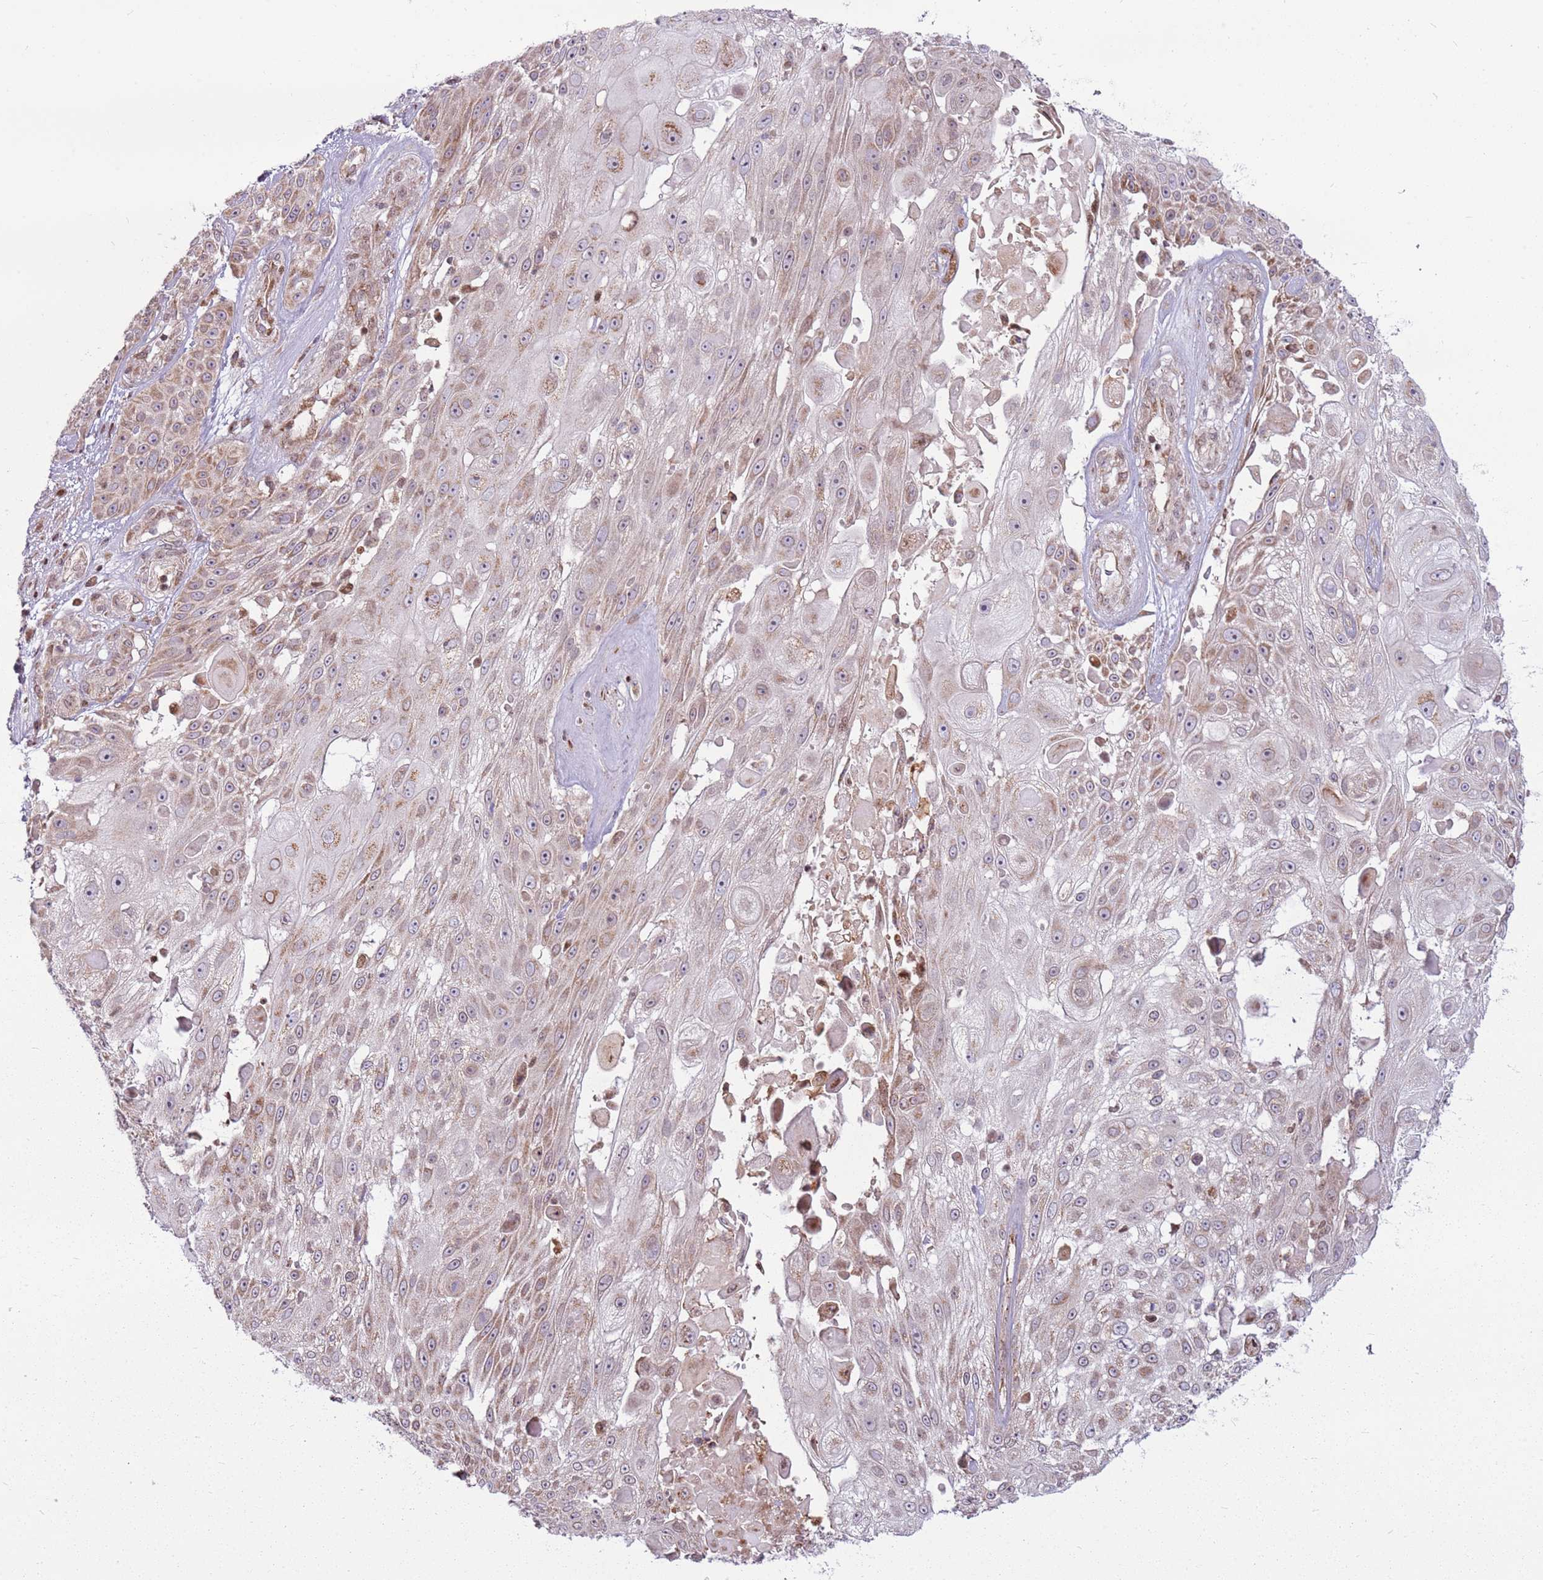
{"staining": {"intensity": "weak", "quantity": "25%-75%", "location": "cytoplasmic/membranous"}, "tissue": "skin cancer", "cell_type": "Tumor cells", "image_type": "cancer", "snomed": [{"axis": "morphology", "description": "Squamous cell carcinoma, NOS"}, {"axis": "topography", "description": "Skin"}], "caption": "This photomicrograph exhibits IHC staining of squamous cell carcinoma (skin), with low weak cytoplasmic/membranous expression in about 25%-75% of tumor cells.", "gene": "PCTP", "patient": {"sex": "female", "age": 86}}